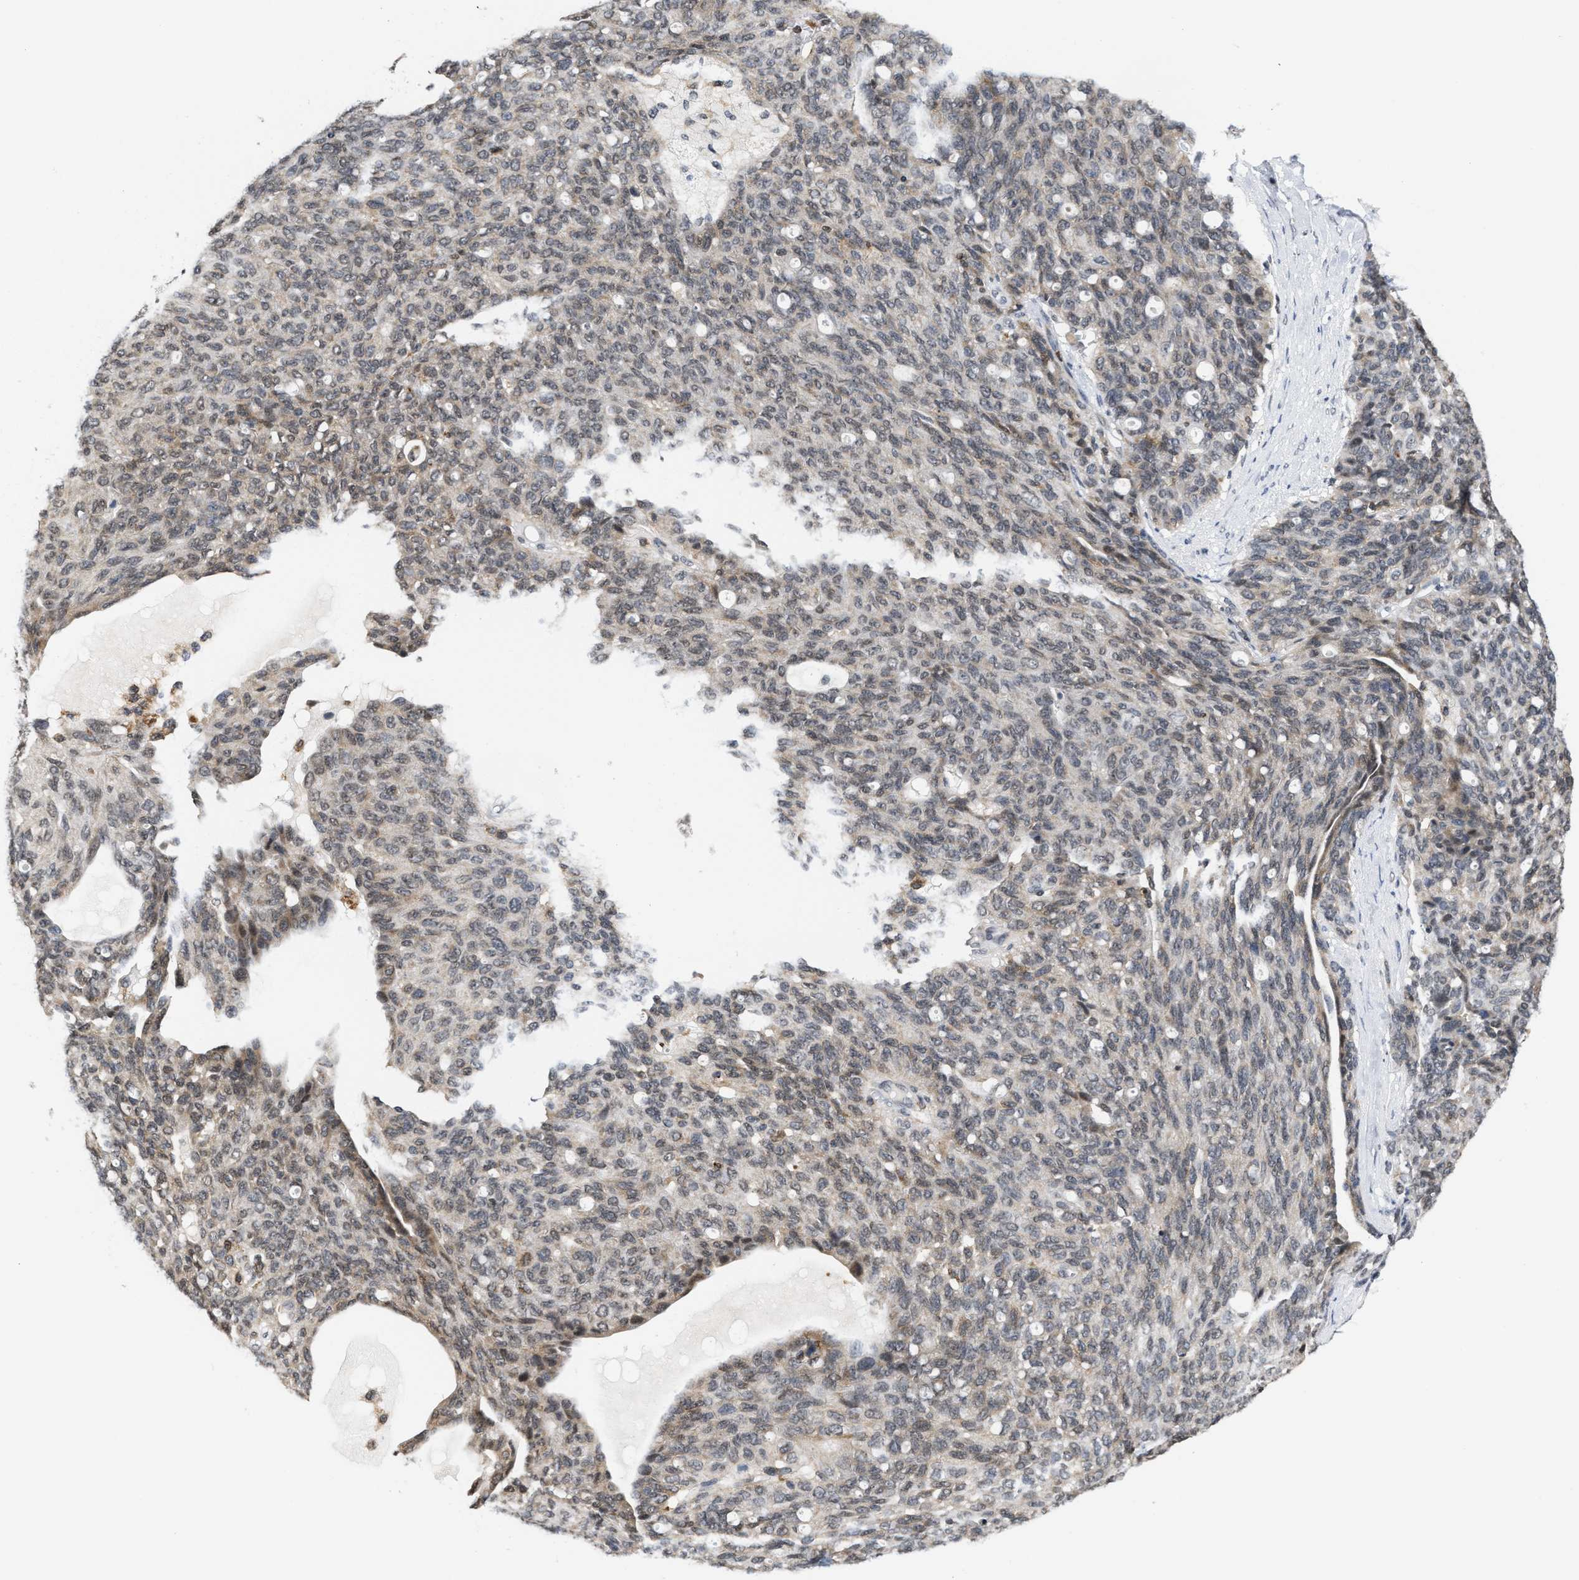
{"staining": {"intensity": "weak", "quantity": ">75%", "location": "nuclear"}, "tissue": "ovarian cancer", "cell_type": "Tumor cells", "image_type": "cancer", "snomed": [{"axis": "morphology", "description": "Carcinoma, endometroid"}, {"axis": "topography", "description": "Ovary"}], "caption": "Immunohistochemistry (IHC) micrograph of neoplastic tissue: human ovarian cancer stained using immunohistochemistry exhibits low levels of weak protein expression localized specifically in the nuclear of tumor cells, appearing as a nuclear brown color.", "gene": "ANKRD6", "patient": {"sex": "female", "age": 60}}